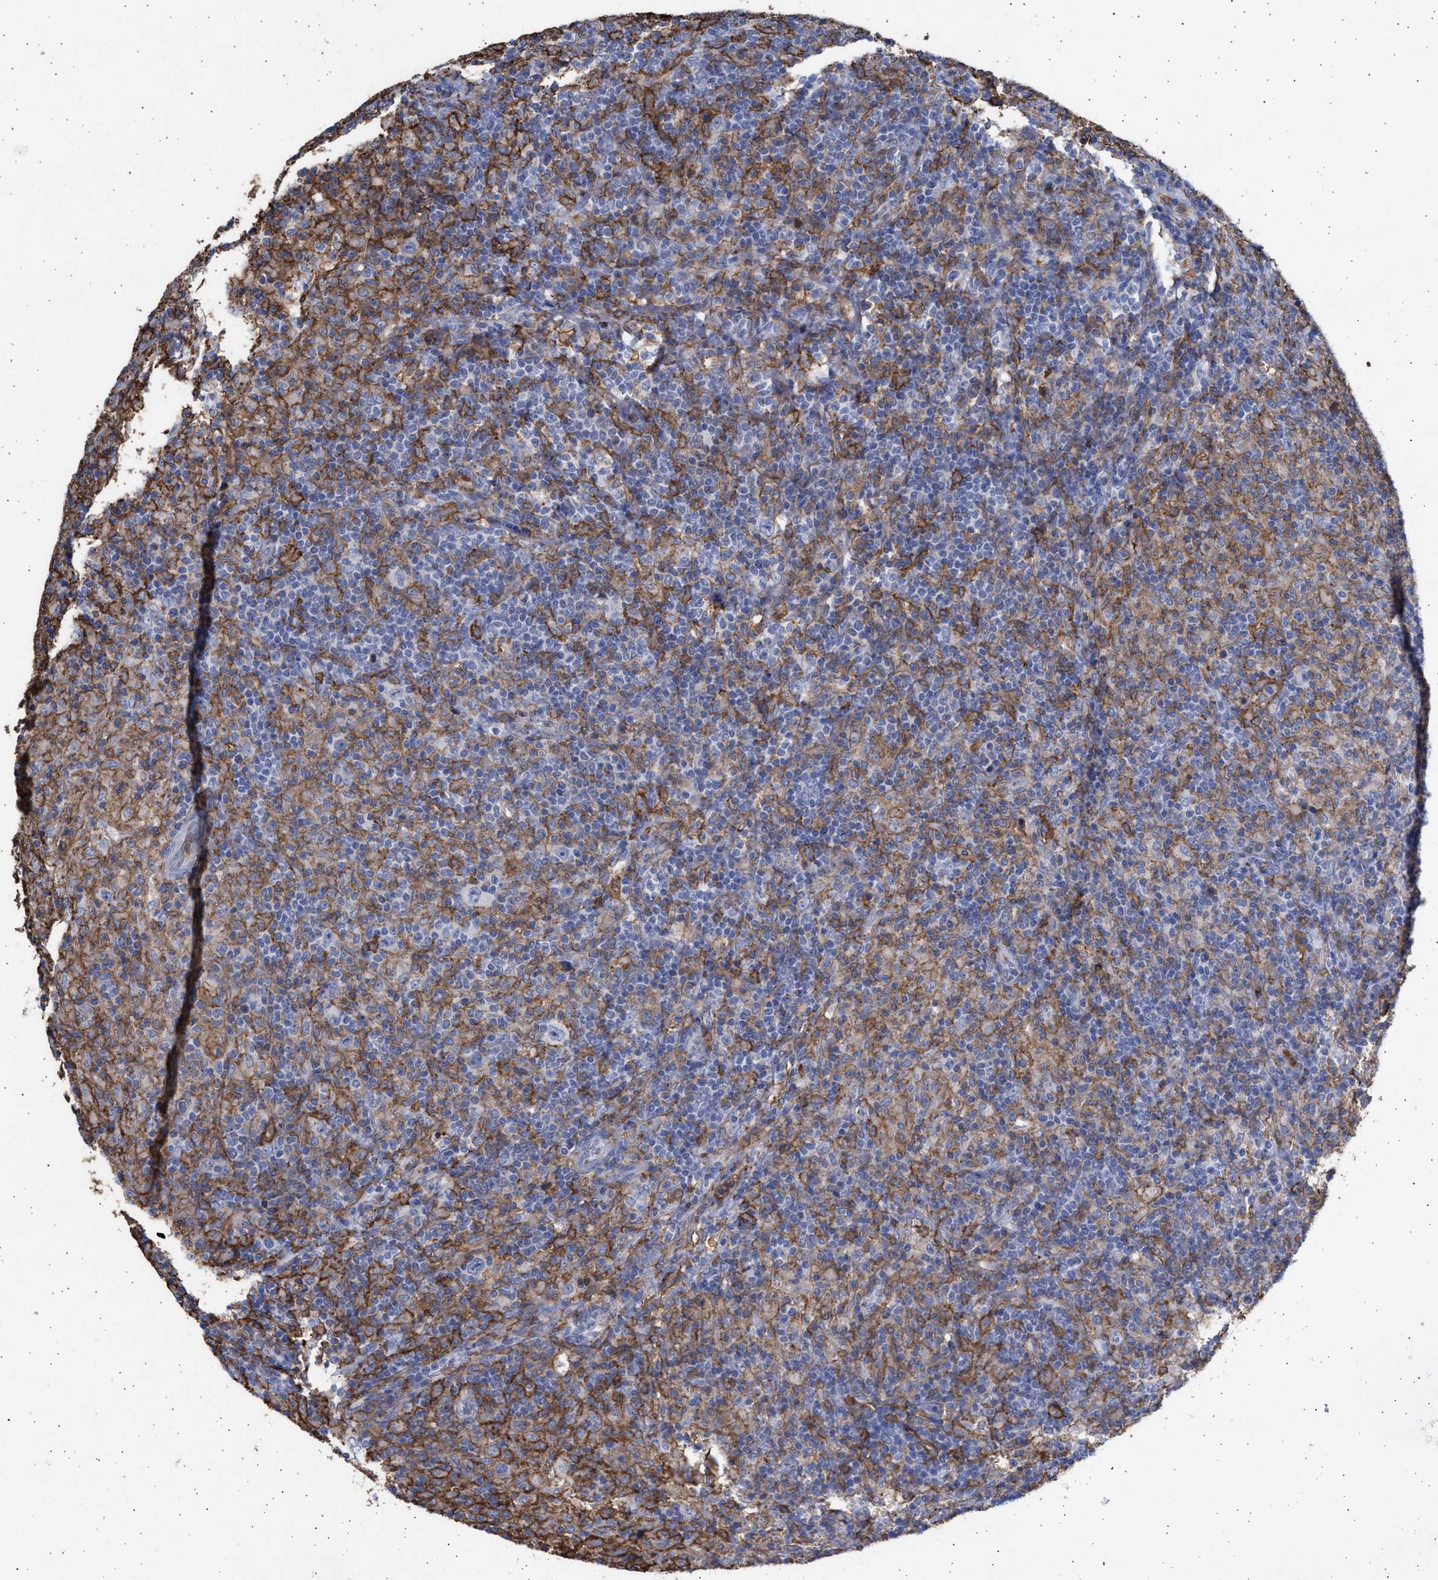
{"staining": {"intensity": "weak", "quantity": "<25%", "location": "cytoplasmic/membranous"}, "tissue": "lymphoma", "cell_type": "Tumor cells", "image_type": "cancer", "snomed": [{"axis": "morphology", "description": "Hodgkin's disease, NOS"}, {"axis": "topography", "description": "Lymph node"}], "caption": "A photomicrograph of human Hodgkin's disease is negative for staining in tumor cells. (DAB immunohistochemistry with hematoxylin counter stain).", "gene": "FCER1A", "patient": {"sex": "male", "age": 70}}